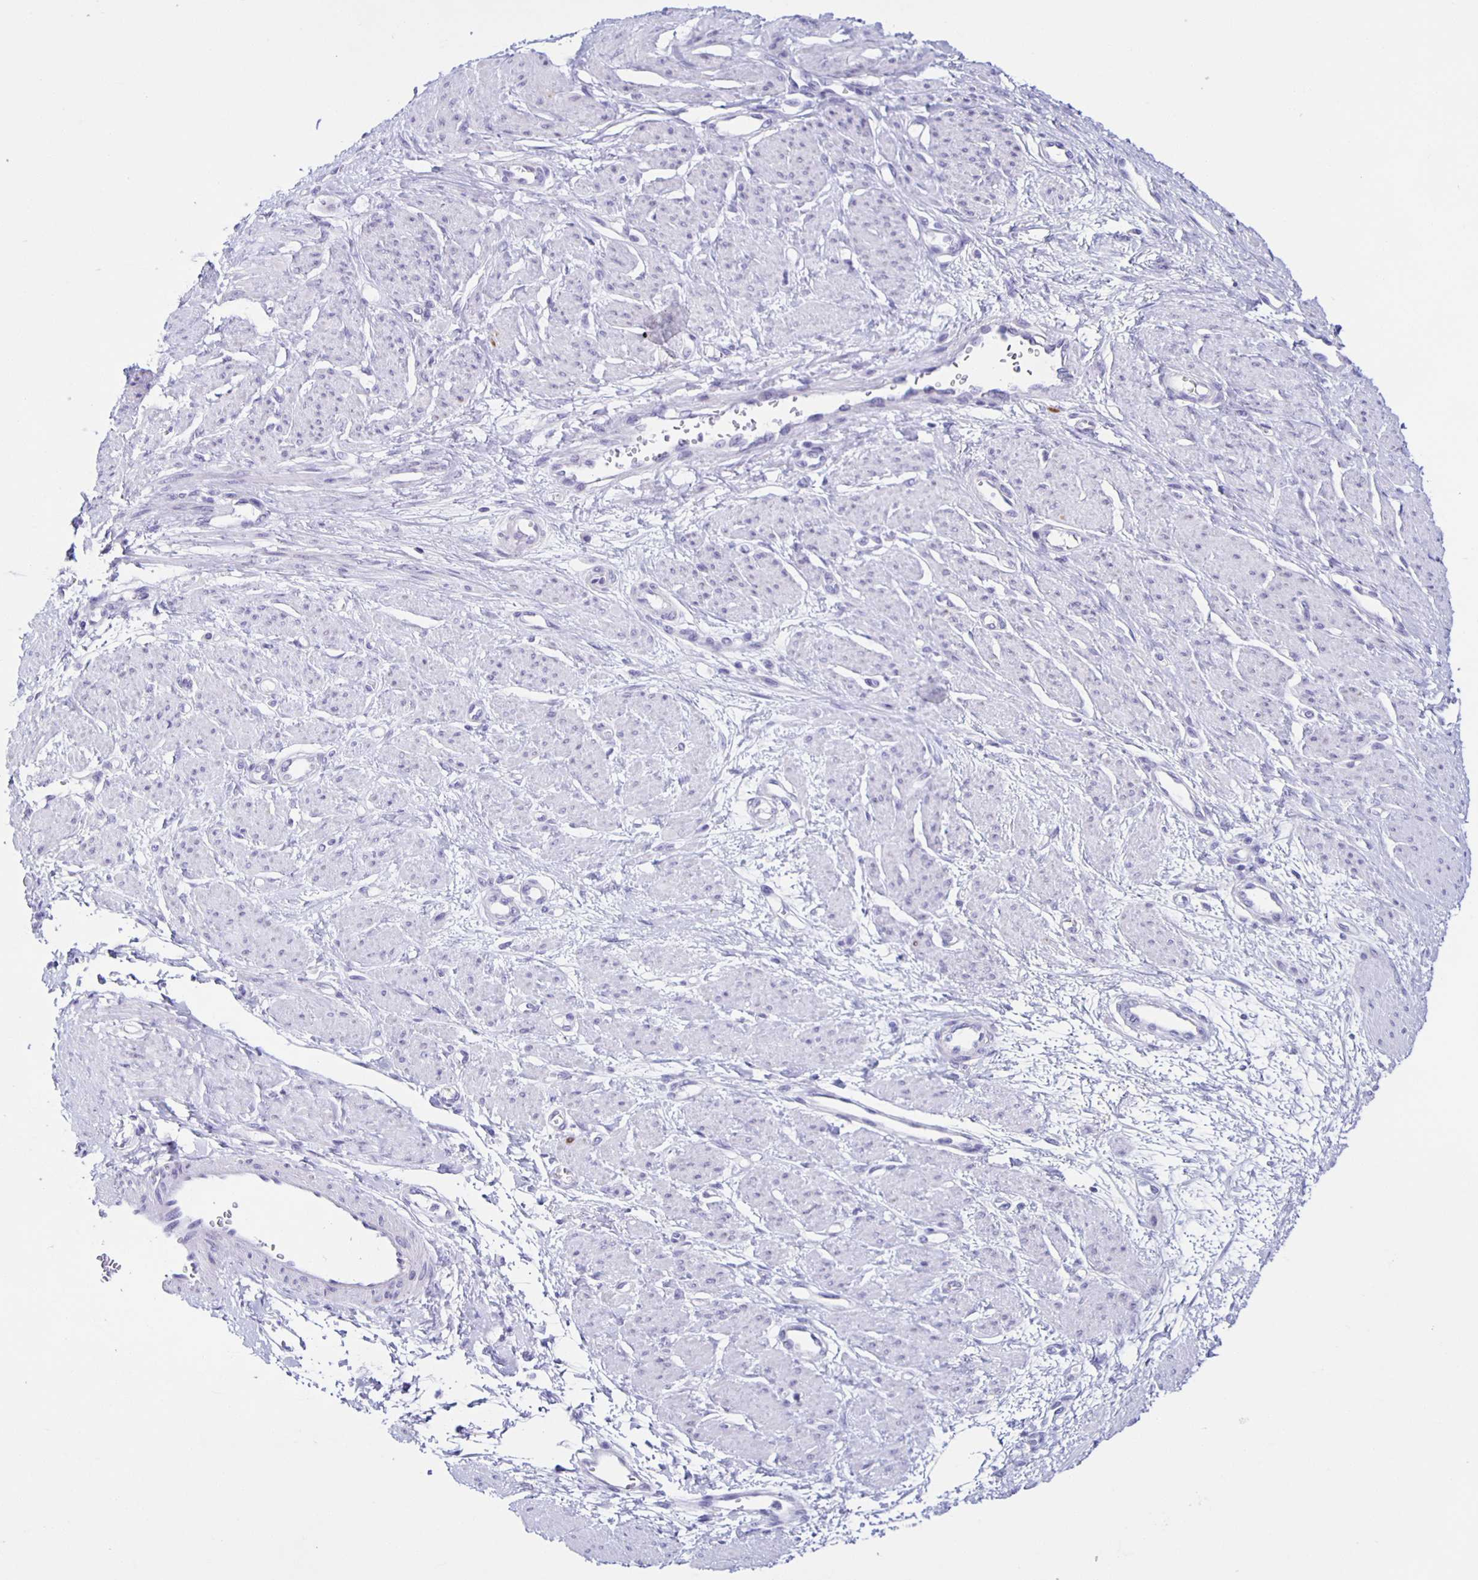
{"staining": {"intensity": "negative", "quantity": "none", "location": "none"}, "tissue": "smooth muscle", "cell_type": "Smooth muscle cells", "image_type": "normal", "snomed": [{"axis": "morphology", "description": "Normal tissue, NOS"}, {"axis": "topography", "description": "Smooth muscle"}, {"axis": "topography", "description": "Uterus"}], "caption": "DAB (3,3'-diaminobenzidine) immunohistochemical staining of unremarkable smooth muscle shows no significant staining in smooth muscle cells.", "gene": "AQP6", "patient": {"sex": "female", "age": 39}}